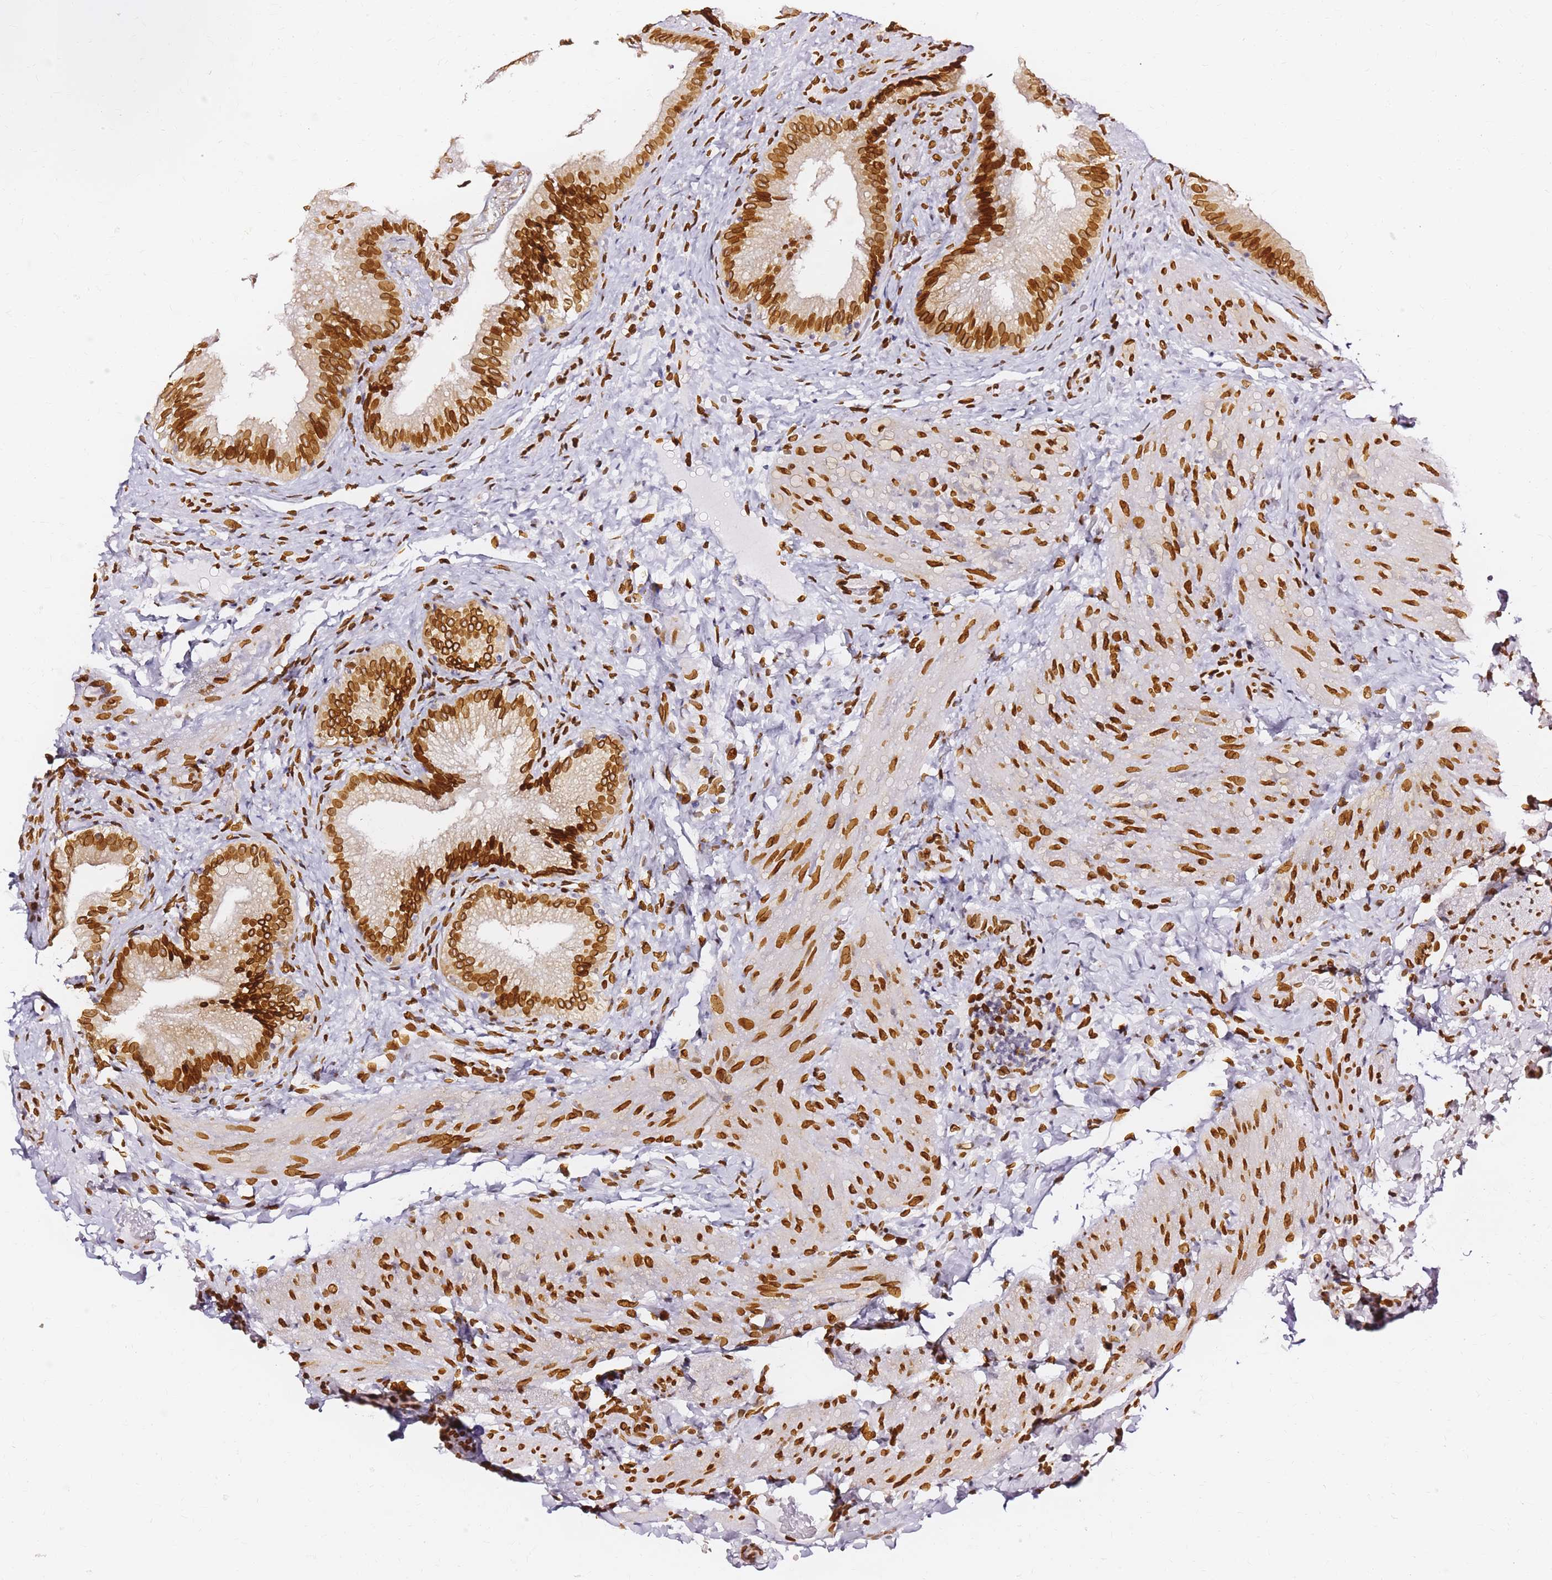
{"staining": {"intensity": "strong", "quantity": ">75%", "location": "cytoplasmic/membranous,nuclear"}, "tissue": "gallbladder", "cell_type": "Glandular cells", "image_type": "normal", "snomed": [{"axis": "morphology", "description": "Normal tissue, NOS"}, {"axis": "topography", "description": "Gallbladder"}], "caption": "The image shows a brown stain indicating the presence of a protein in the cytoplasmic/membranous,nuclear of glandular cells in gallbladder. (DAB (3,3'-diaminobenzidine) IHC with brightfield microscopy, high magnification).", "gene": "C6orf141", "patient": {"sex": "female", "age": 30}}